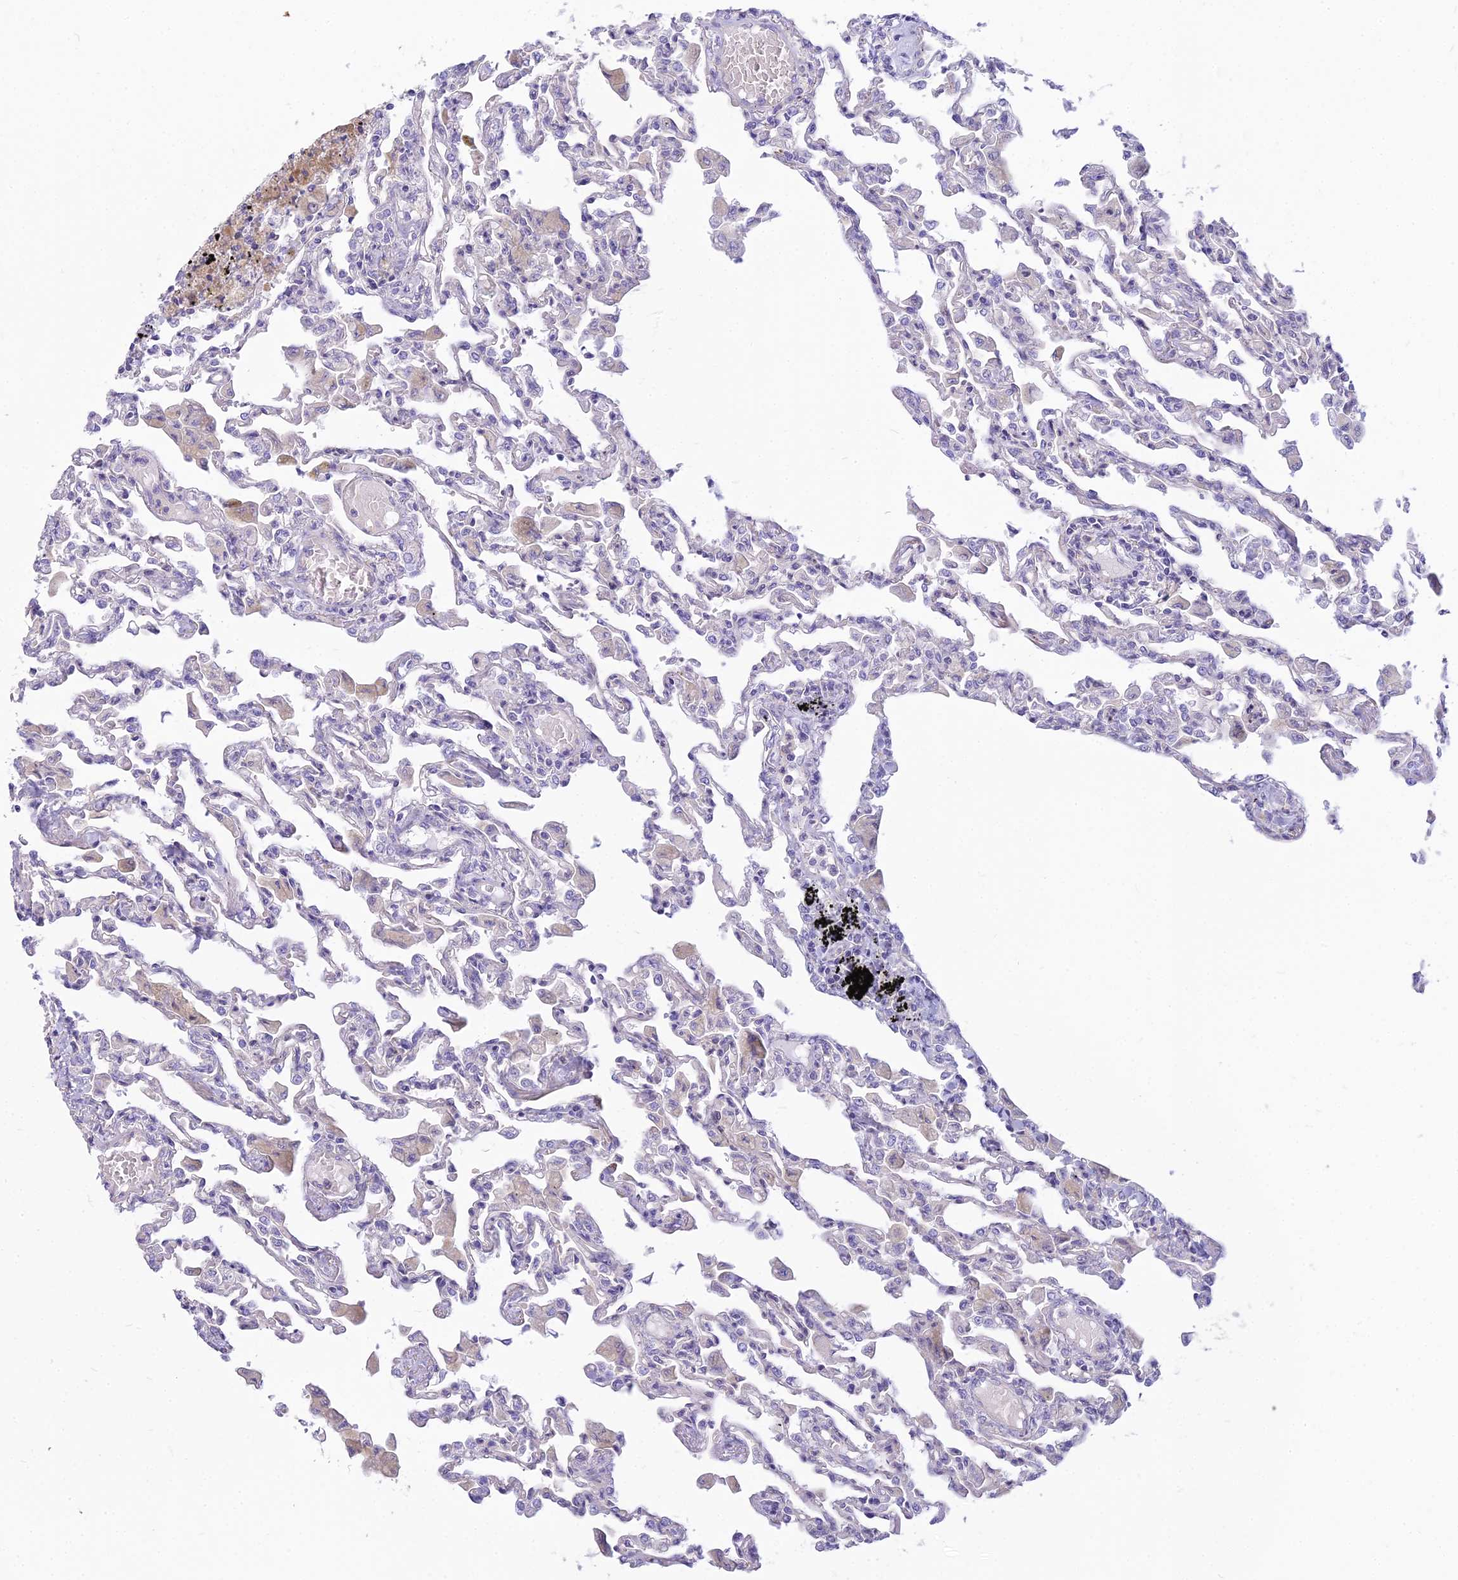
{"staining": {"intensity": "negative", "quantity": "none", "location": "none"}, "tissue": "lung", "cell_type": "Alveolar cells", "image_type": "normal", "snomed": [{"axis": "morphology", "description": "Normal tissue, NOS"}, {"axis": "topography", "description": "Bronchus"}, {"axis": "topography", "description": "Lung"}], "caption": "Lung stained for a protein using immunohistochemistry displays no staining alveolar cells.", "gene": "SMIM24", "patient": {"sex": "female", "age": 49}}